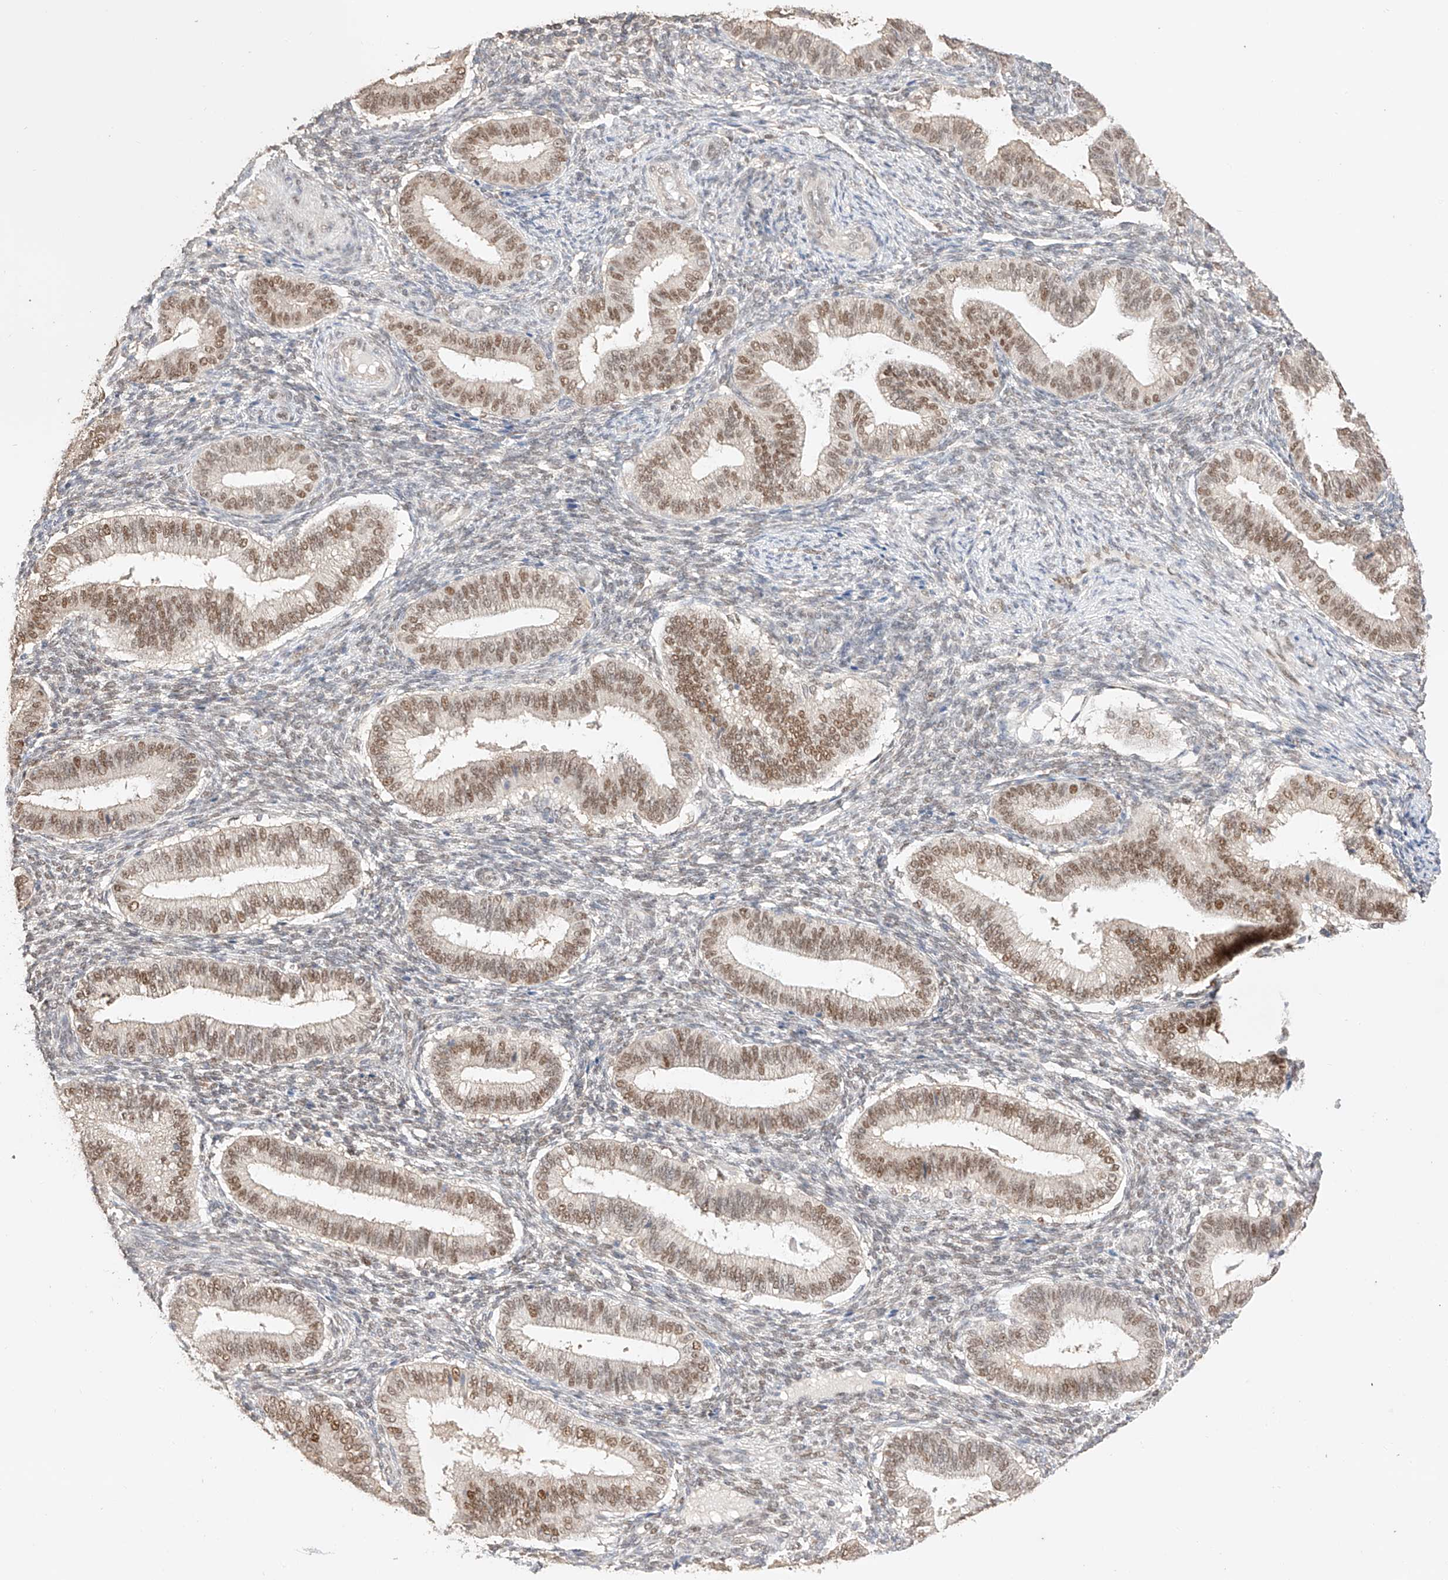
{"staining": {"intensity": "weak", "quantity": "<25%", "location": "nuclear"}, "tissue": "endometrium", "cell_type": "Cells in endometrial stroma", "image_type": "normal", "snomed": [{"axis": "morphology", "description": "Normal tissue, NOS"}, {"axis": "topography", "description": "Endometrium"}], "caption": "IHC image of benign endometrium: endometrium stained with DAB demonstrates no significant protein positivity in cells in endometrial stroma. (Immunohistochemistry, brightfield microscopy, high magnification).", "gene": "APIP", "patient": {"sex": "female", "age": 39}}